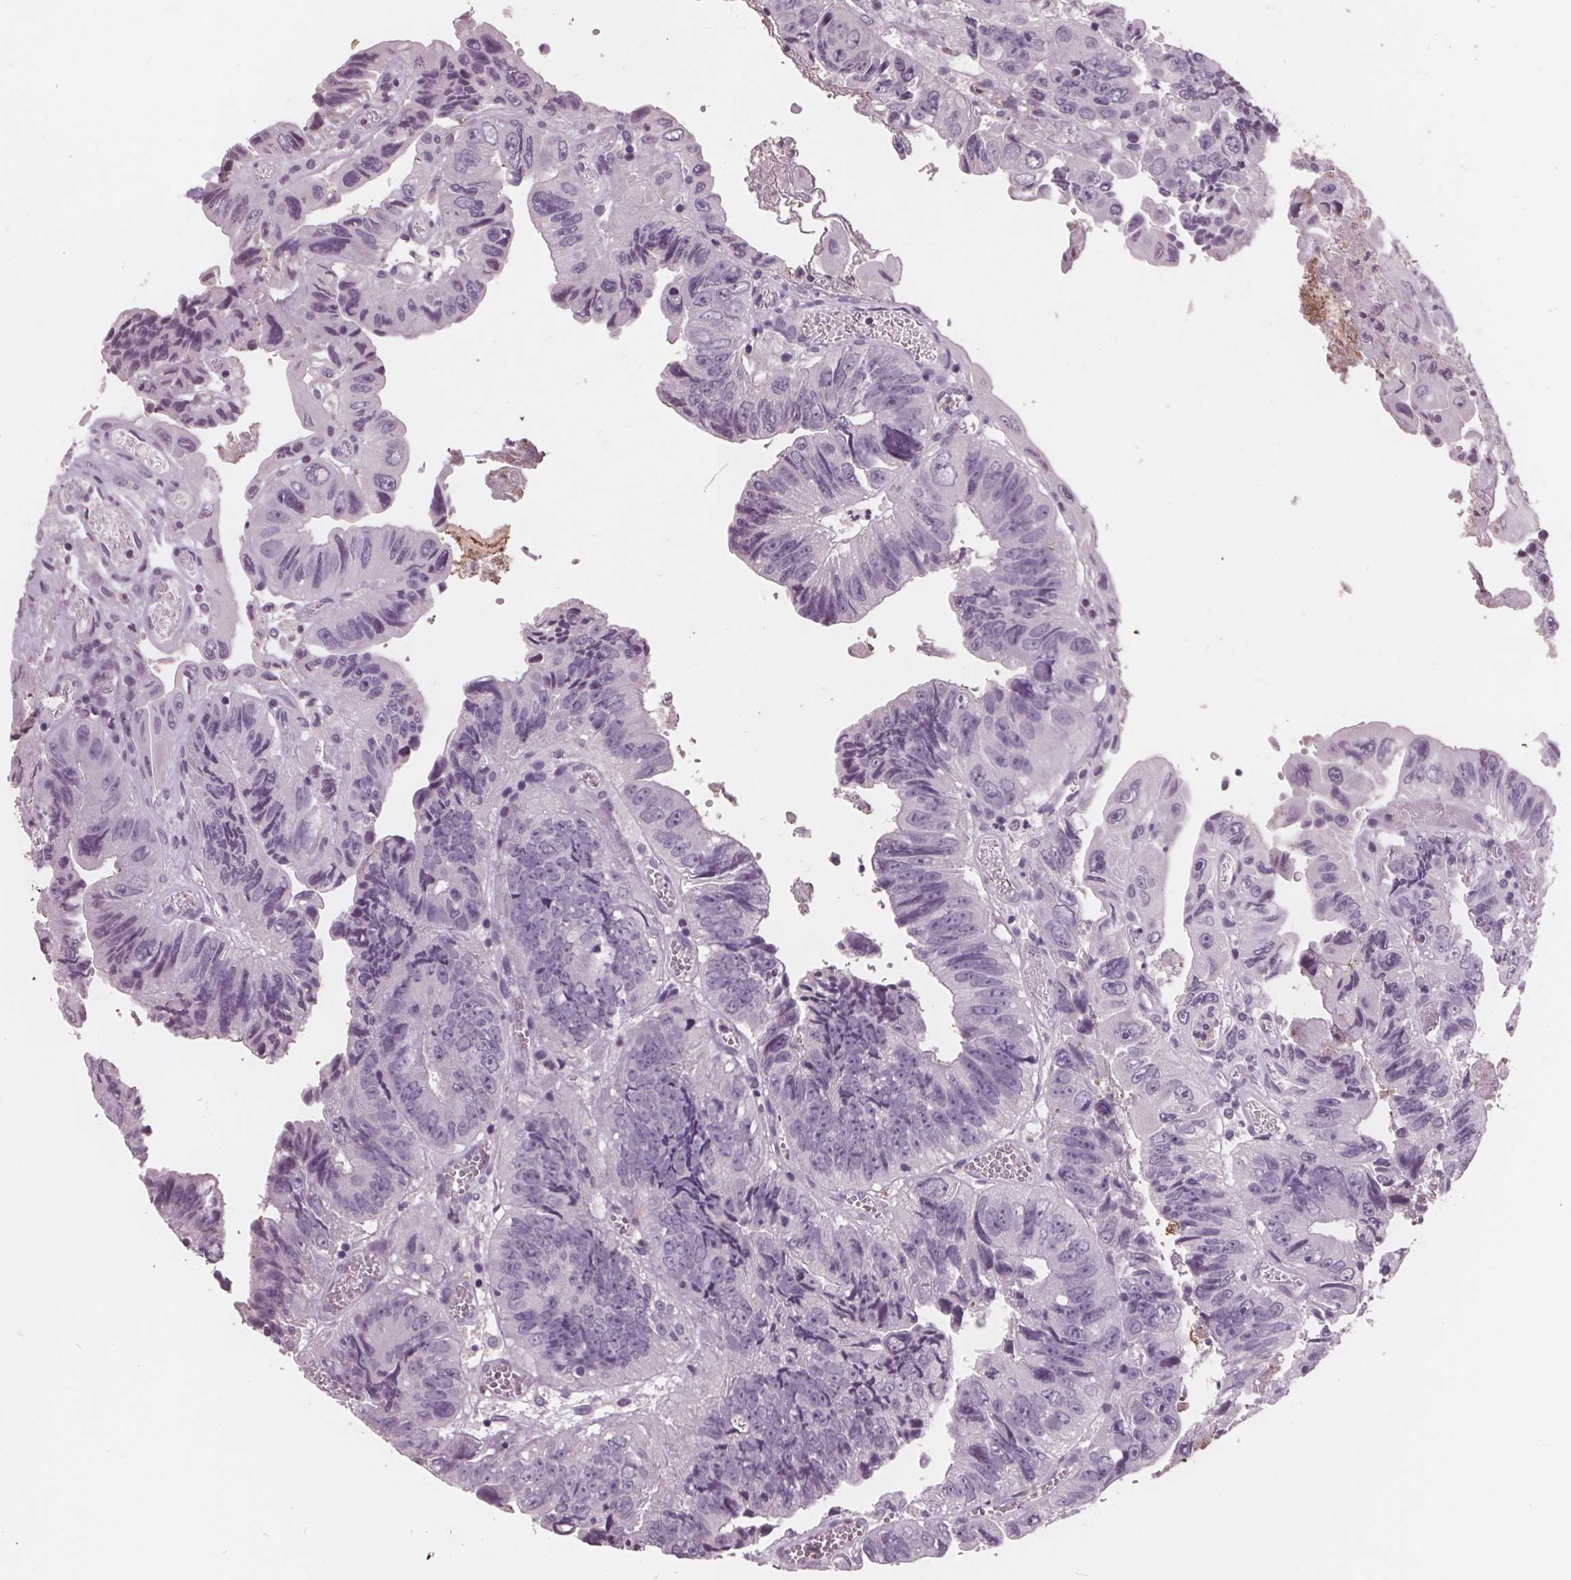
{"staining": {"intensity": "negative", "quantity": "none", "location": "none"}, "tissue": "colorectal cancer", "cell_type": "Tumor cells", "image_type": "cancer", "snomed": [{"axis": "morphology", "description": "Adenocarcinoma, NOS"}, {"axis": "topography", "description": "Colon"}], "caption": "This photomicrograph is of adenocarcinoma (colorectal) stained with immunohistochemistry (IHC) to label a protein in brown with the nuclei are counter-stained blue. There is no staining in tumor cells.", "gene": "PTPN14", "patient": {"sex": "female", "age": 84}}